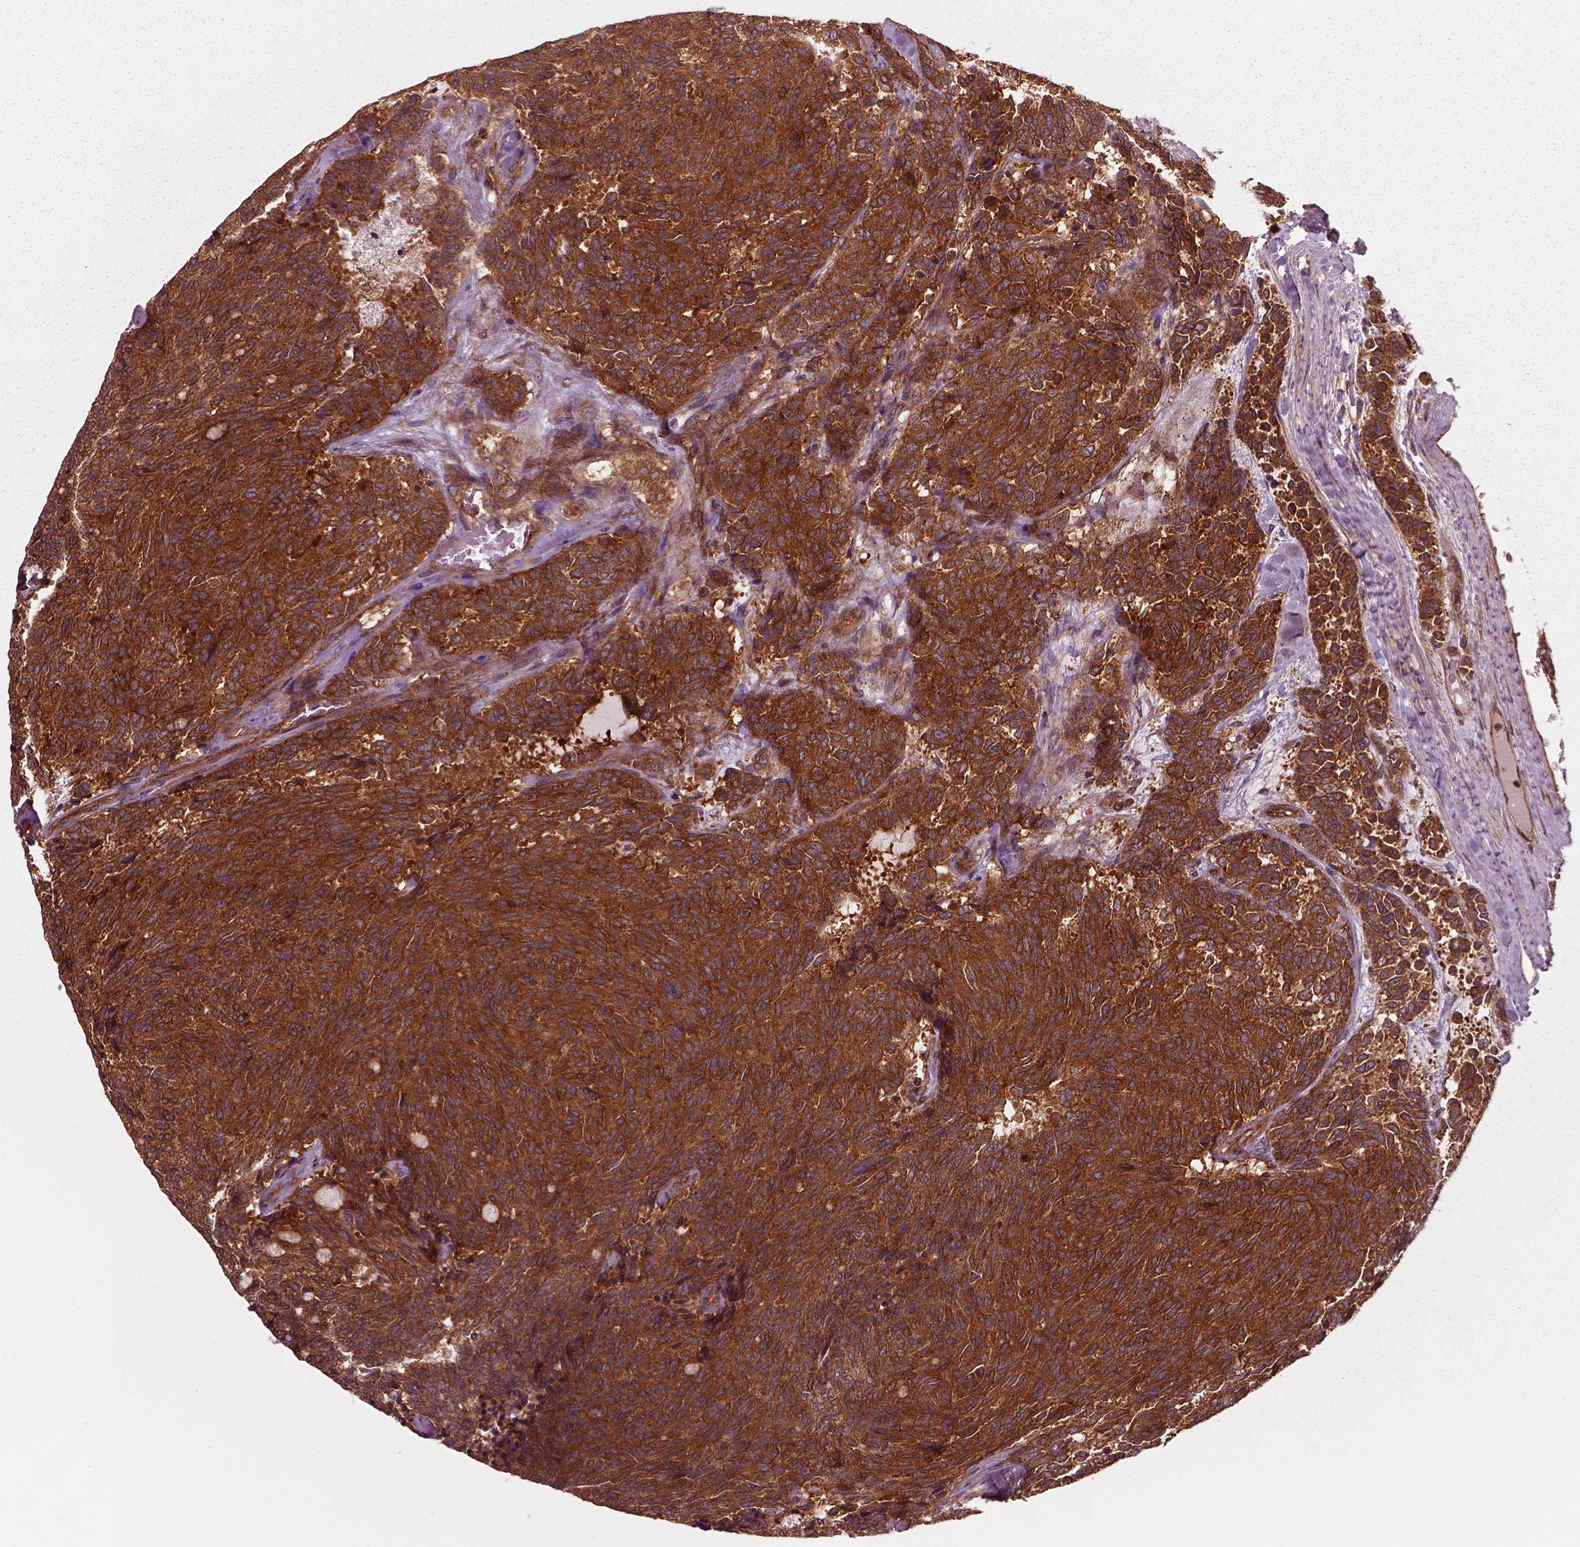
{"staining": {"intensity": "strong", "quantity": ">75%", "location": "cytoplasmic/membranous"}, "tissue": "carcinoid", "cell_type": "Tumor cells", "image_type": "cancer", "snomed": [{"axis": "morphology", "description": "Carcinoid, malignant, NOS"}, {"axis": "topography", "description": "Pancreas"}], "caption": "A histopathology image showing strong cytoplasmic/membranous staining in about >75% of tumor cells in carcinoid, as visualized by brown immunohistochemical staining.", "gene": "WASHC2A", "patient": {"sex": "female", "age": 54}}